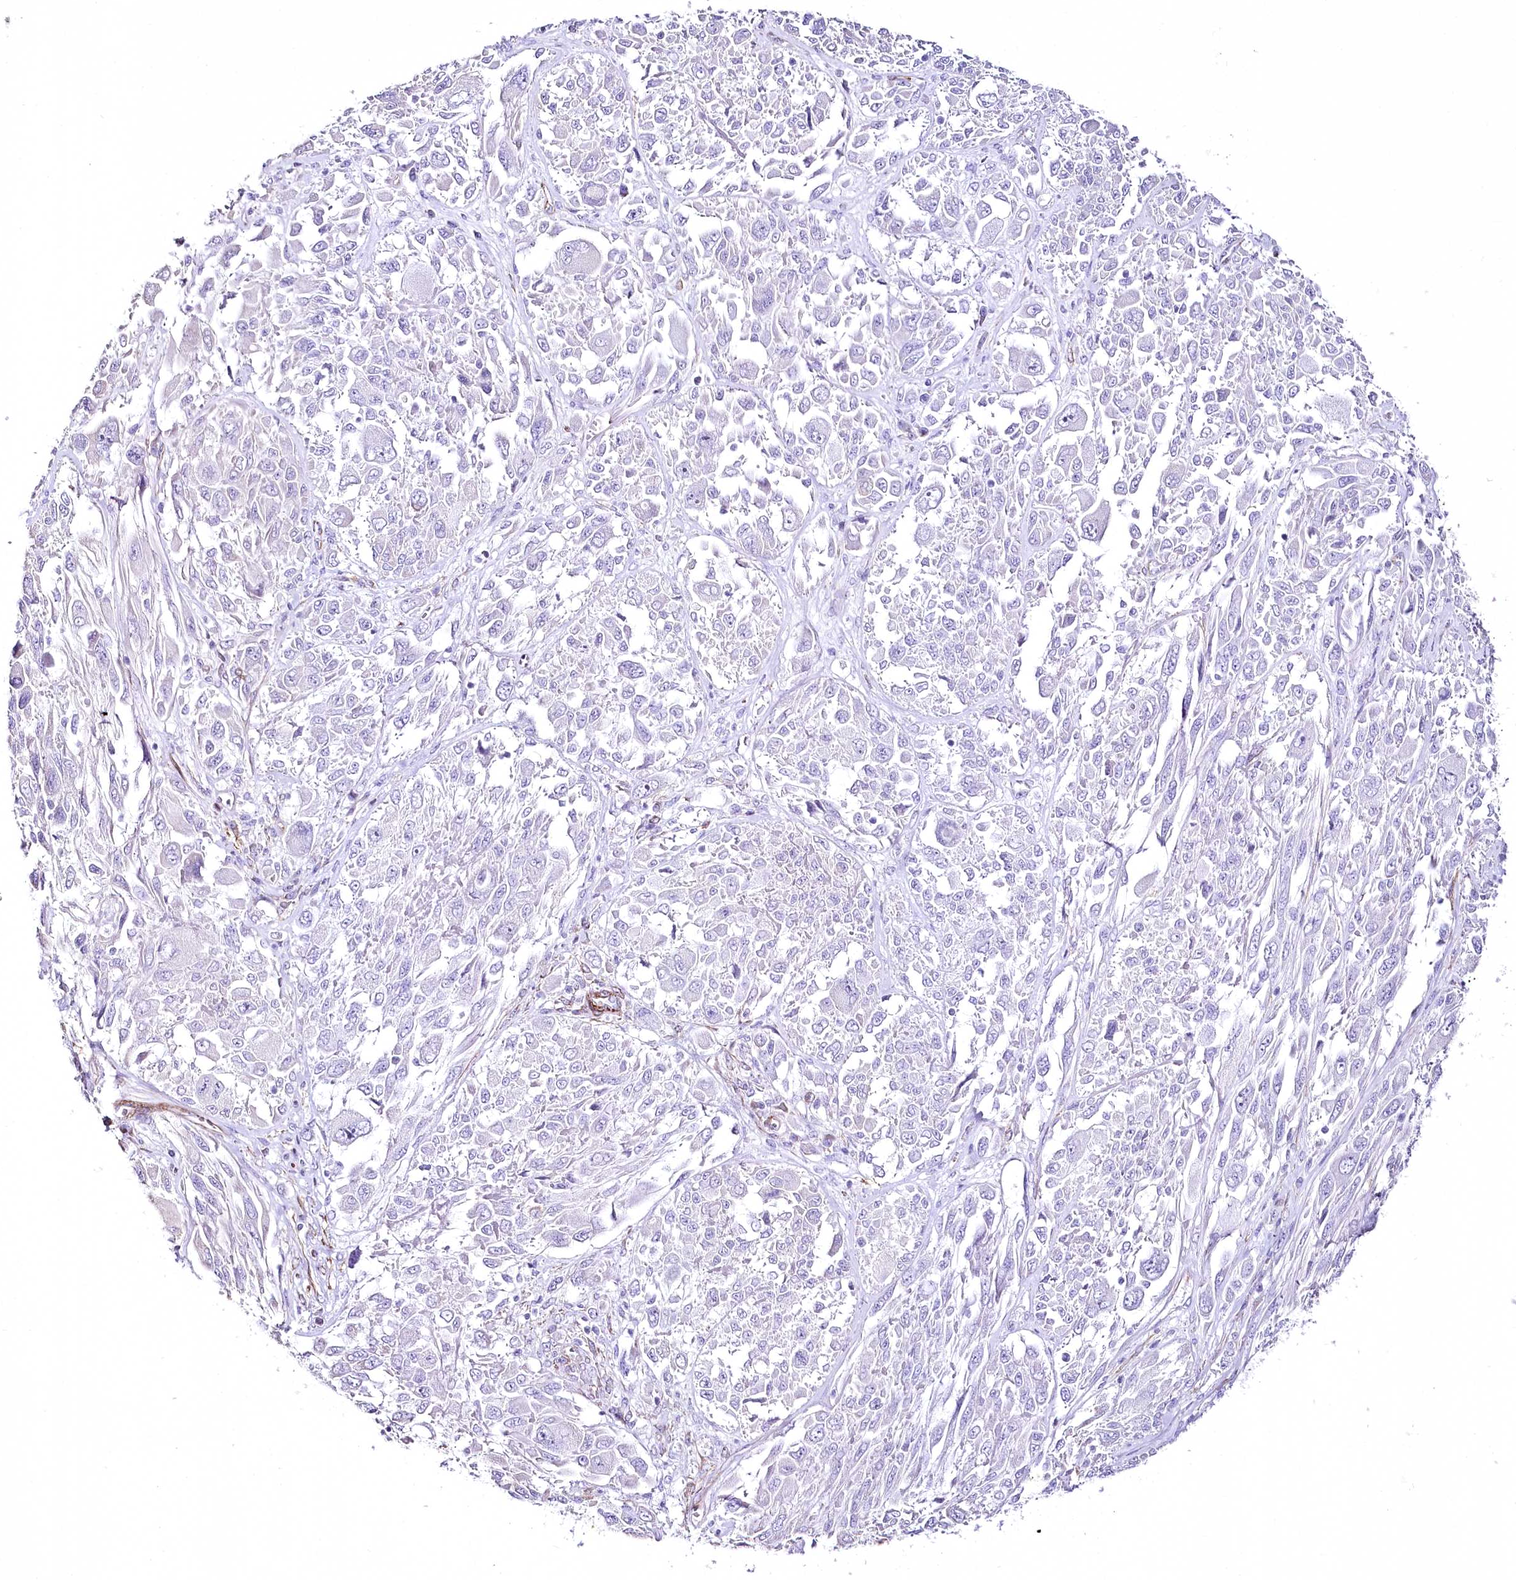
{"staining": {"intensity": "negative", "quantity": "none", "location": "none"}, "tissue": "melanoma", "cell_type": "Tumor cells", "image_type": "cancer", "snomed": [{"axis": "morphology", "description": "Malignant melanoma, NOS"}, {"axis": "topography", "description": "Skin"}], "caption": "Histopathology image shows no protein positivity in tumor cells of melanoma tissue. (DAB immunohistochemistry (IHC), high magnification).", "gene": "SYNPO2", "patient": {"sex": "female", "age": 91}}